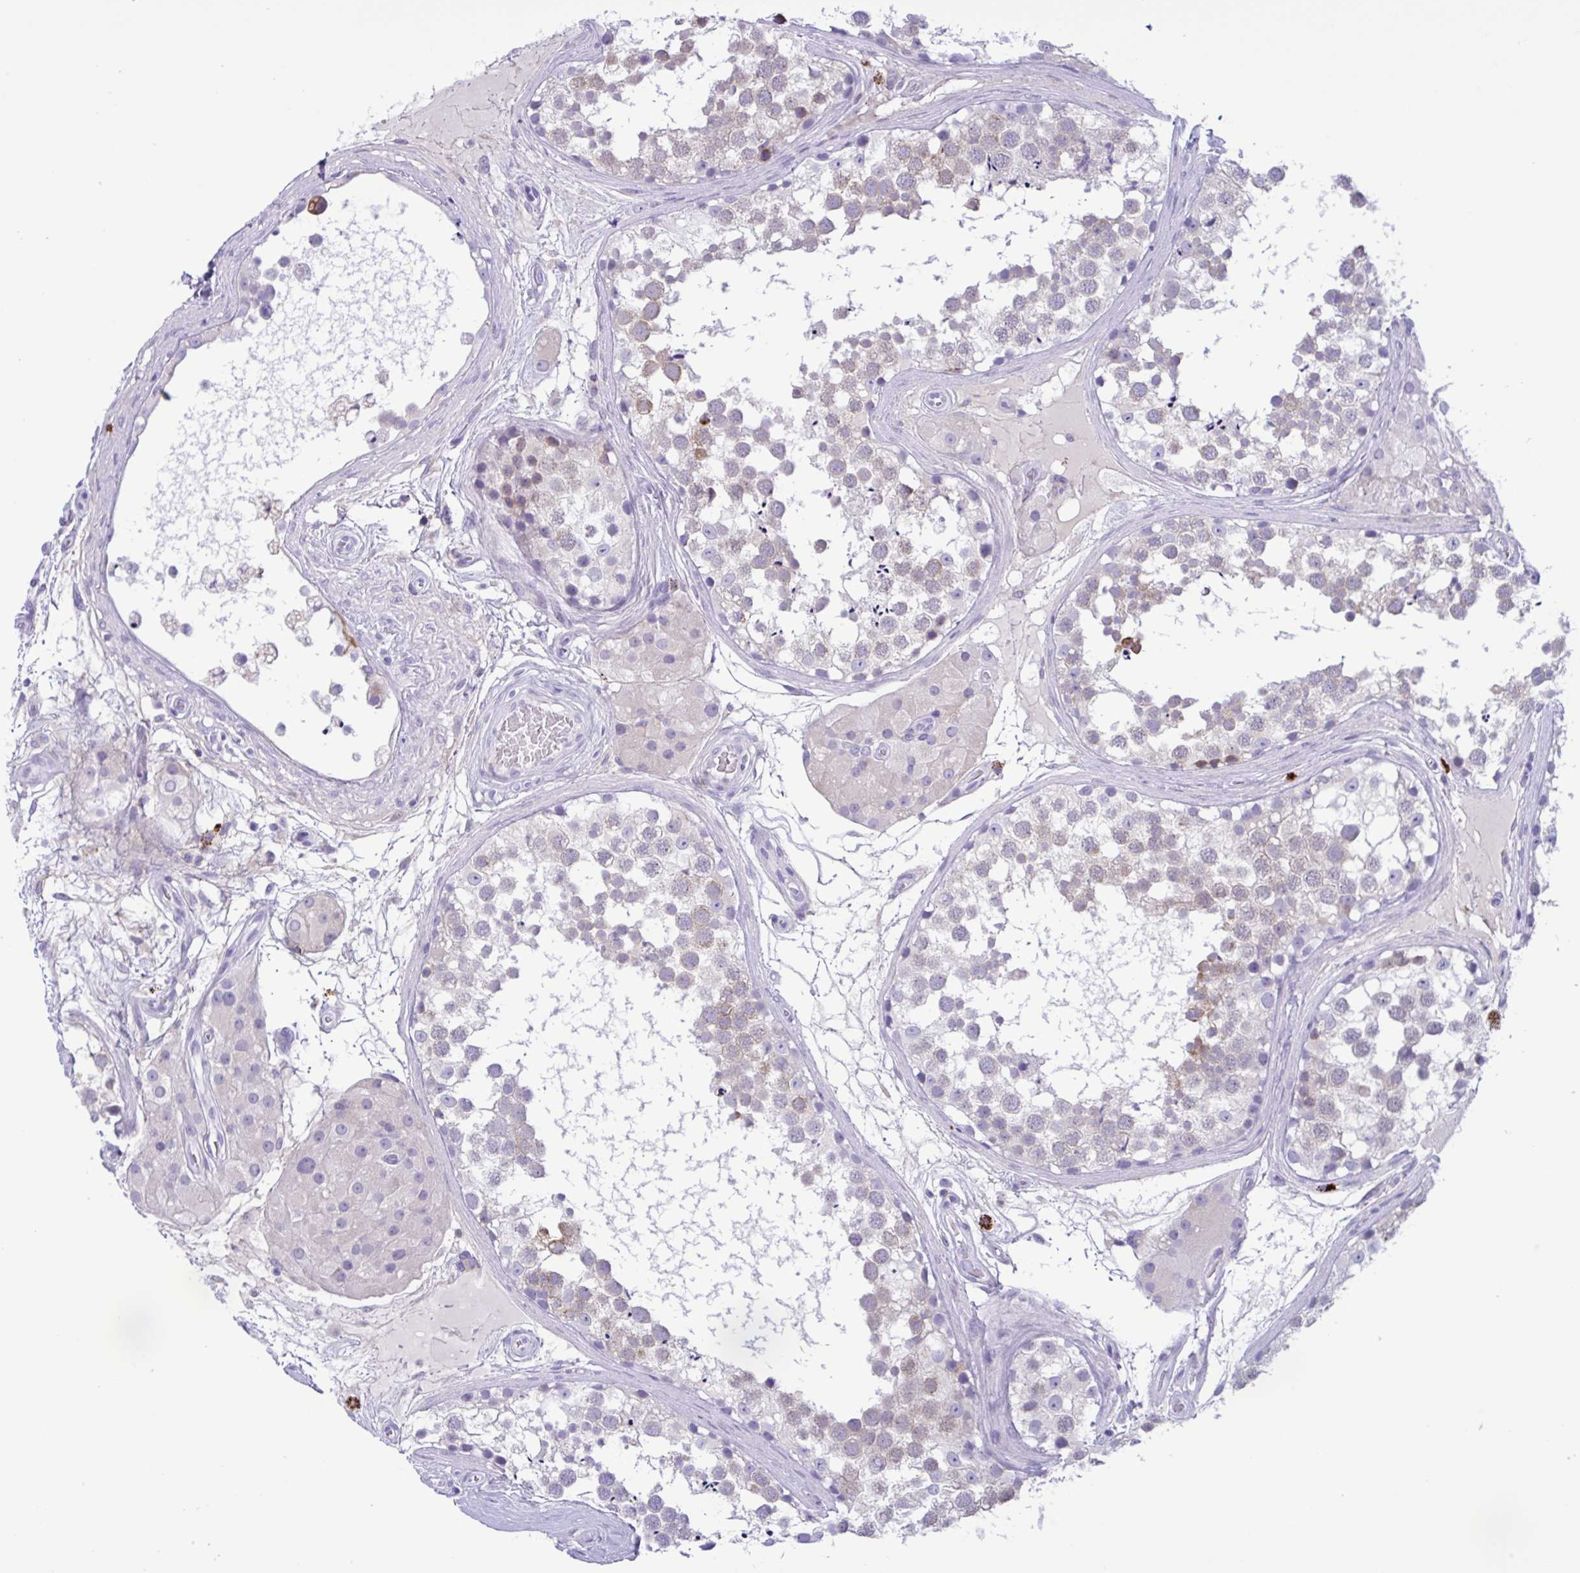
{"staining": {"intensity": "weak", "quantity": "<25%", "location": "cytoplasmic/membranous"}, "tissue": "testis", "cell_type": "Cells in seminiferous ducts", "image_type": "normal", "snomed": [{"axis": "morphology", "description": "Normal tissue, NOS"}, {"axis": "morphology", "description": "Seminoma, NOS"}, {"axis": "topography", "description": "Testis"}], "caption": "This is an IHC histopathology image of unremarkable human testis. There is no expression in cells in seminiferous ducts.", "gene": "SREBF1", "patient": {"sex": "male", "age": 65}}